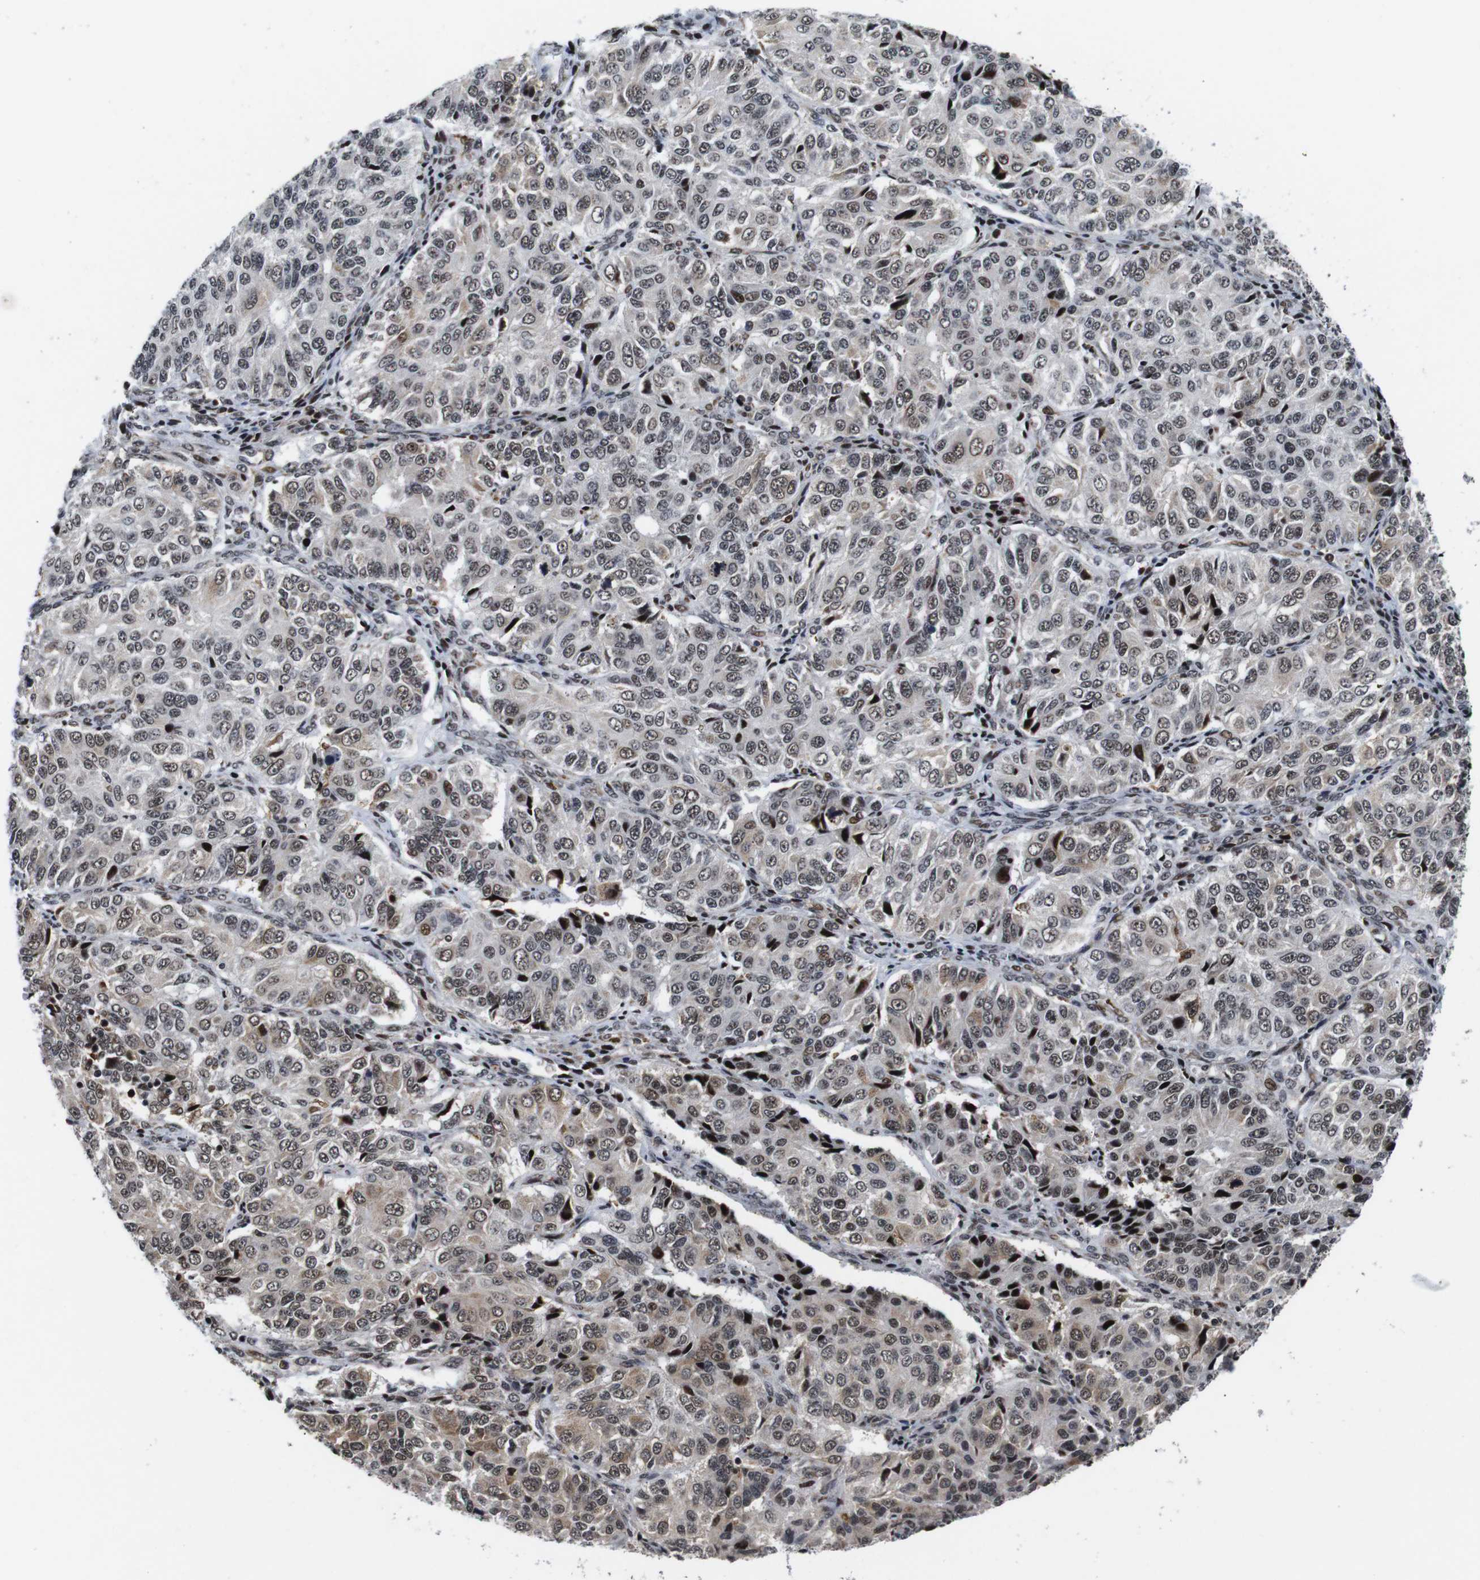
{"staining": {"intensity": "weak", "quantity": ">75%", "location": "cytoplasmic/membranous,nuclear"}, "tissue": "ovarian cancer", "cell_type": "Tumor cells", "image_type": "cancer", "snomed": [{"axis": "morphology", "description": "Carcinoma, endometroid"}, {"axis": "topography", "description": "Ovary"}], "caption": "Protein positivity by IHC exhibits weak cytoplasmic/membranous and nuclear expression in approximately >75% of tumor cells in ovarian endometroid carcinoma.", "gene": "EIF4G1", "patient": {"sex": "female", "age": 51}}